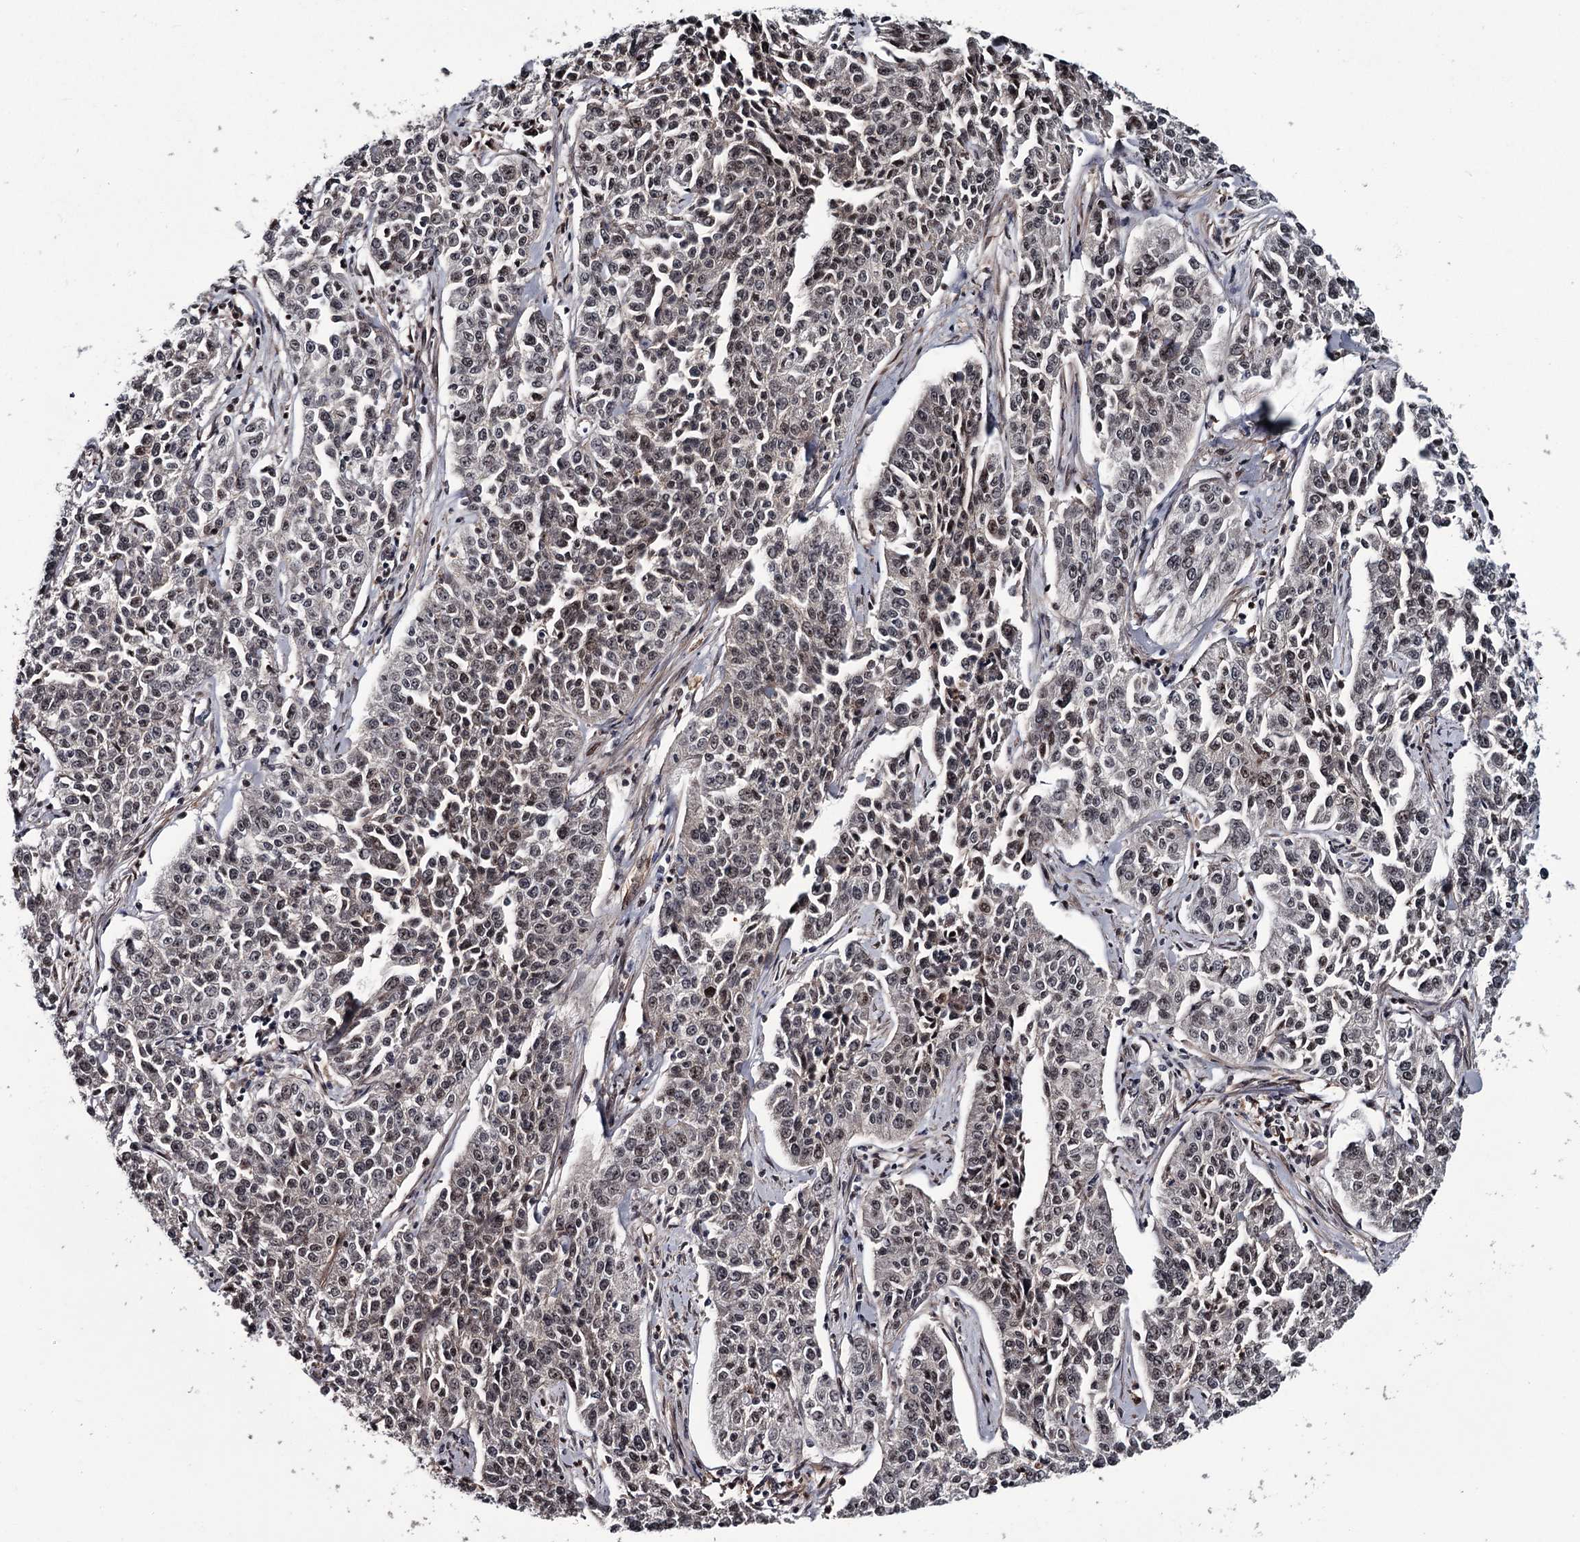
{"staining": {"intensity": "weak", "quantity": "25%-75%", "location": "nuclear"}, "tissue": "cervical cancer", "cell_type": "Tumor cells", "image_type": "cancer", "snomed": [{"axis": "morphology", "description": "Squamous cell carcinoma, NOS"}, {"axis": "topography", "description": "Cervix"}], "caption": "IHC micrograph of neoplastic tissue: human cervical squamous cell carcinoma stained using immunohistochemistry (IHC) shows low levels of weak protein expression localized specifically in the nuclear of tumor cells, appearing as a nuclear brown color.", "gene": "CDC42EP2", "patient": {"sex": "female", "age": 35}}